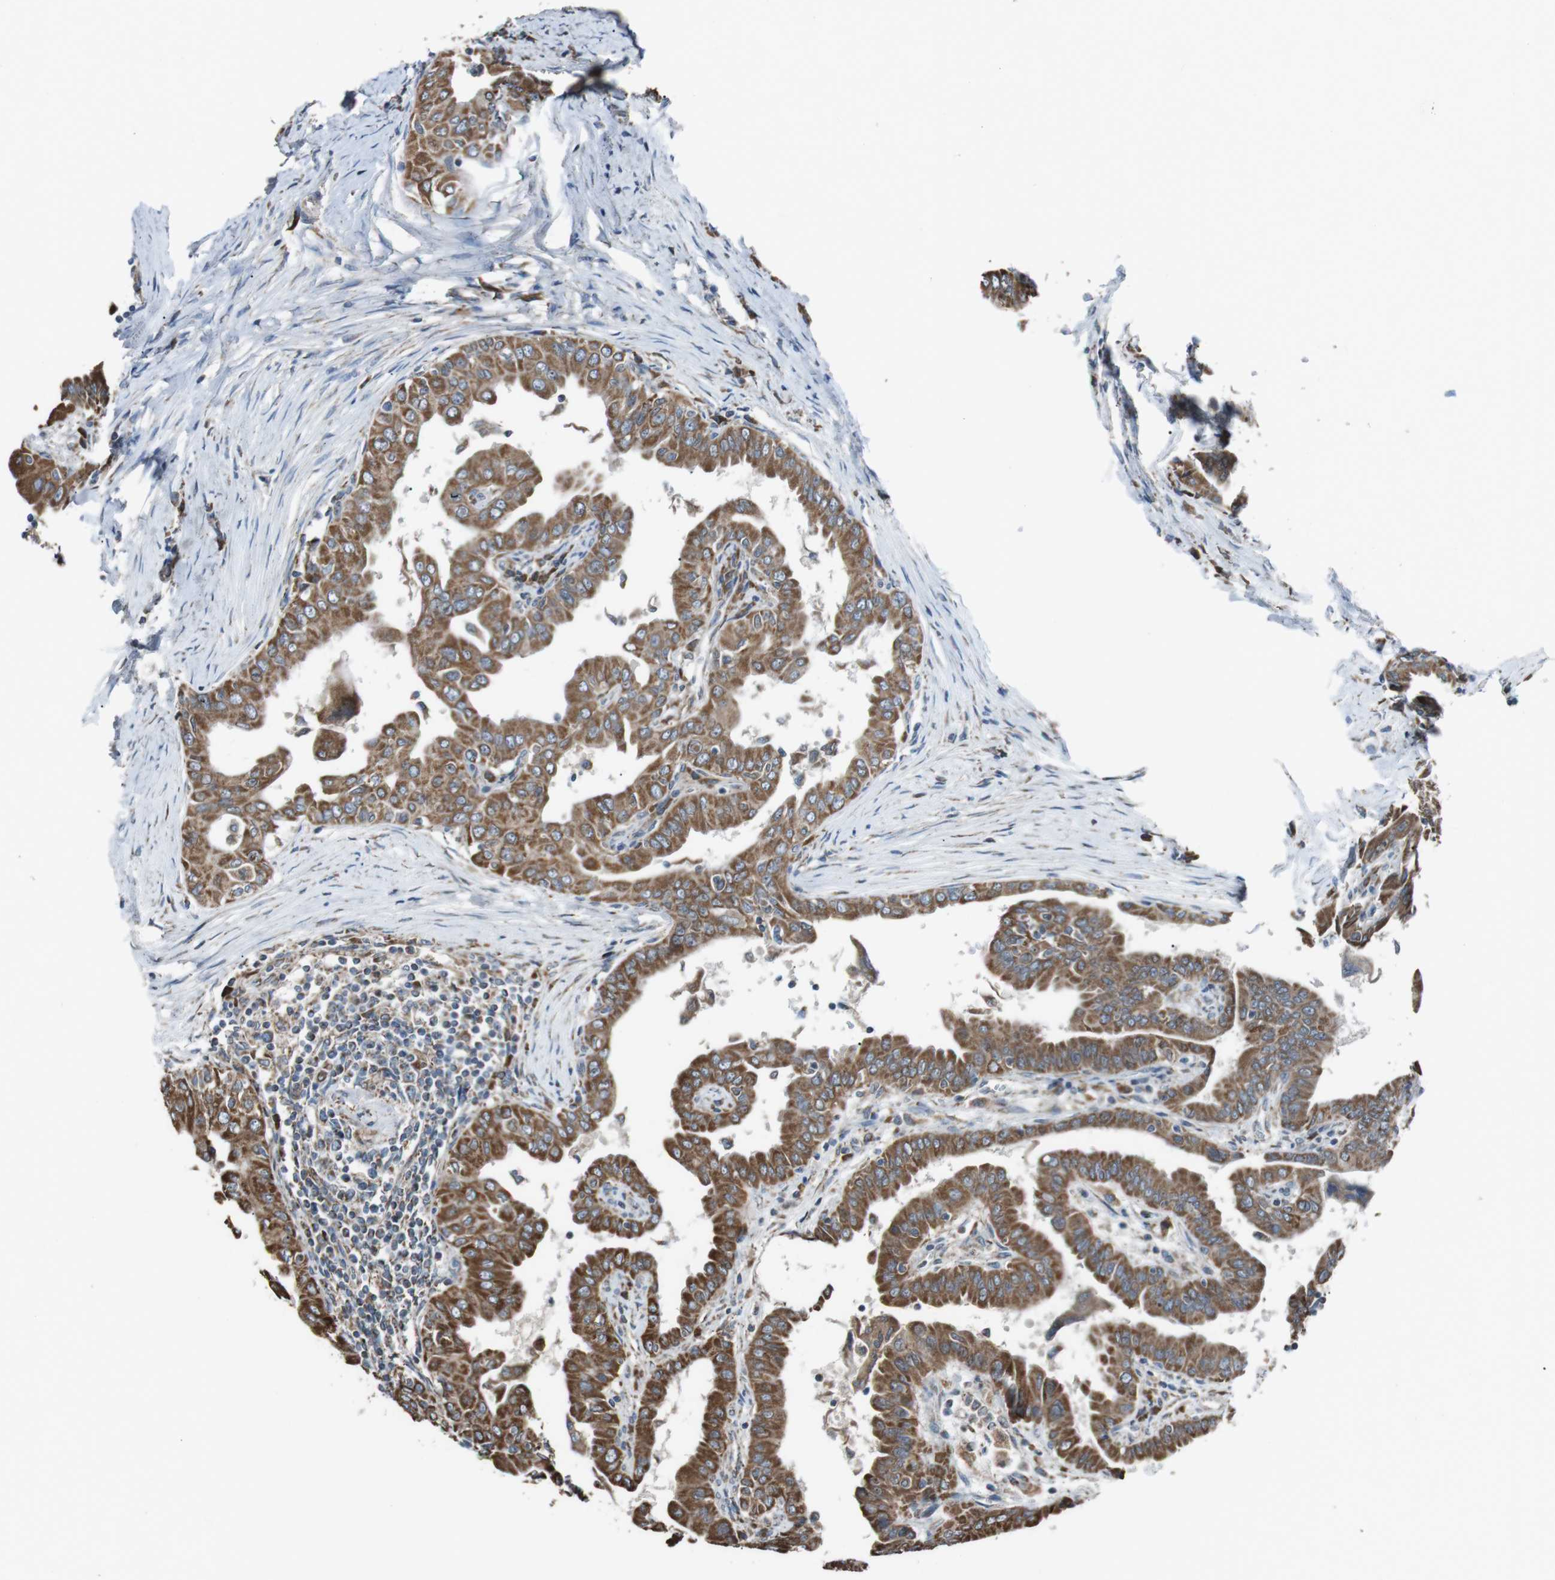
{"staining": {"intensity": "moderate", "quantity": ">75%", "location": "cytoplasmic/membranous"}, "tissue": "thyroid cancer", "cell_type": "Tumor cells", "image_type": "cancer", "snomed": [{"axis": "morphology", "description": "Papillary adenocarcinoma, NOS"}, {"axis": "topography", "description": "Thyroid gland"}], "caption": "Thyroid cancer stained with immunohistochemistry reveals moderate cytoplasmic/membranous expression in about >75% of tumor cells.", "gene": "CISD2", "patient": {"sex": "male", "age": 33}}